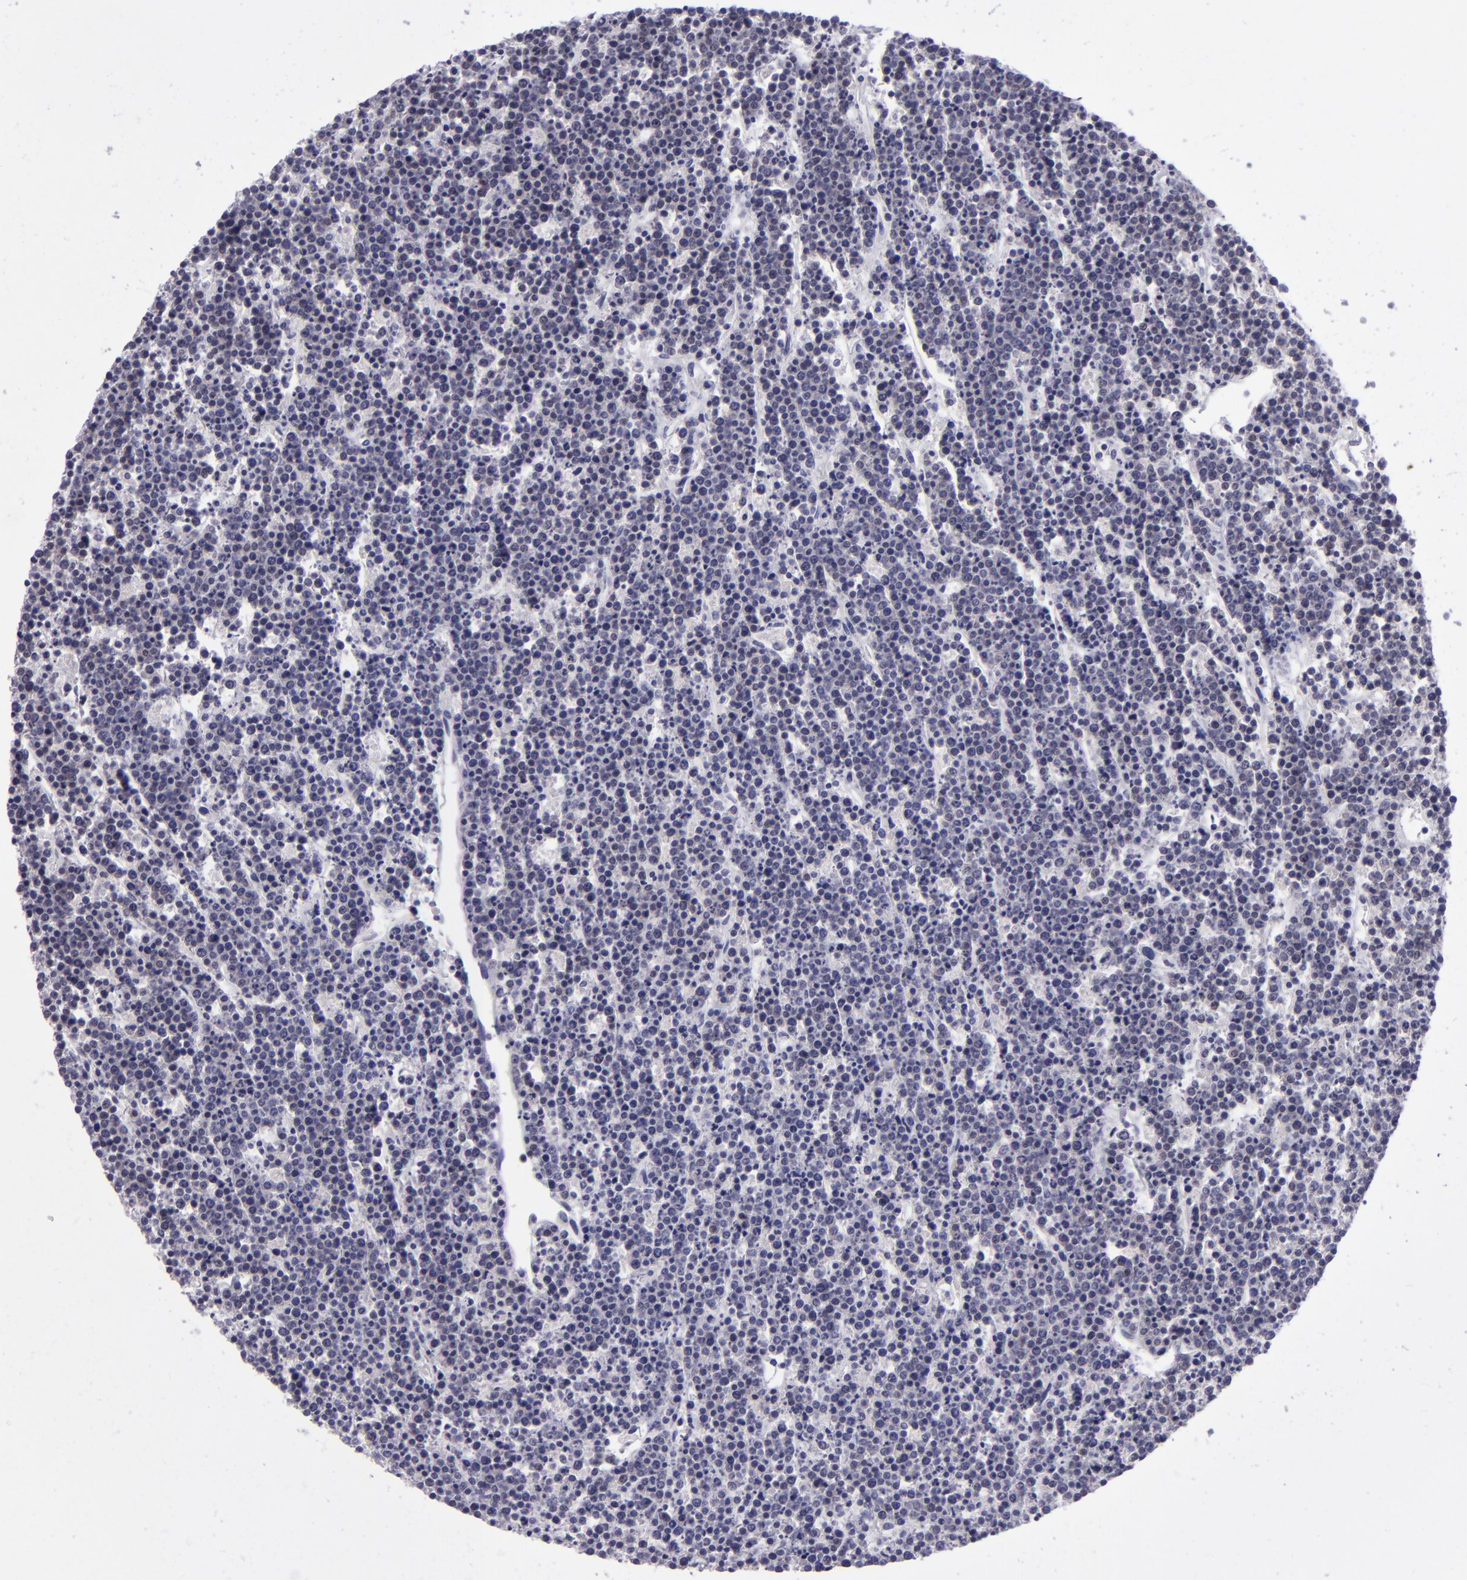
{"staining": {"intensity": "weak", "quantity": ">75%", "location": "nuclear"}, "tissue": "lymphoma", "cell_type": "Tumor cells", "image_type": "cancer", "snomed": [{"axis": "morphology", "description": "Malignant lymphoma, non-Hodgkin's type, High grade"}, {"axis": "topography", "description": "Ovary"}], "caption": "The image displays immunohistochemical staining of lymphoma. There is weak nuclear positivity is seen in about >75% of tumor cells.", "gene": "POU2F2", "patient": {"sex": "female", "age": 56}}